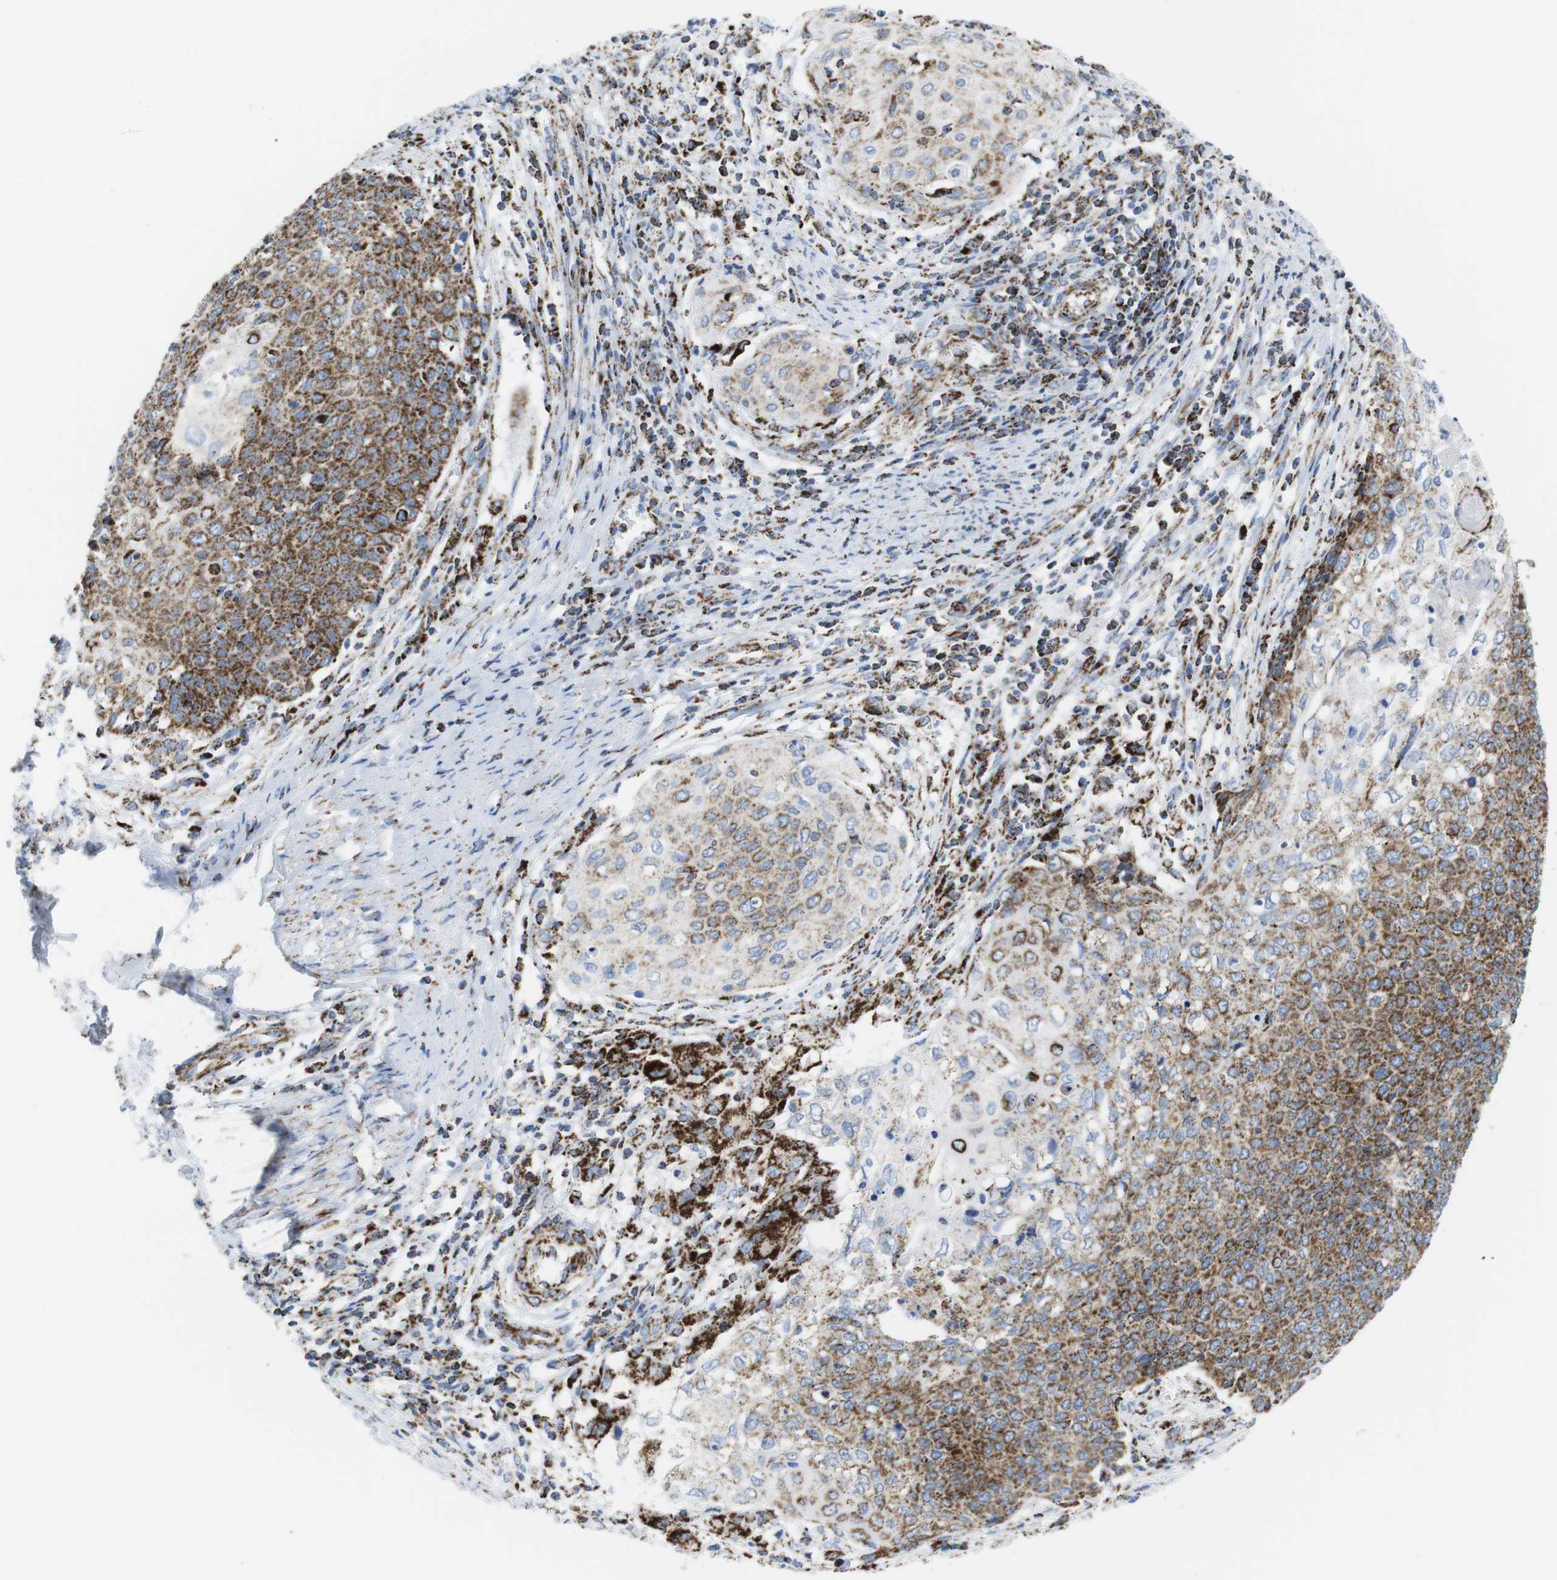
{"staining": {"intensity": "moderate", "quantity": "25%-75%", "location": "cytoplasmic/membranous"}, "tissue": "cervical cancer", "cell_type": "Tumor cells", "image_type": "cancer", "snomed": [{"axis": "morphology", "description": "Squamous cell carcinoma, NOS"}, {"axis": "topography", "description": "Cervix"}], "caption": "An IHC image of tumor tissue is shown. Protein staining in brown shows moderate cytoplasmic/membranous positivity in cervical squamous cell carcinoma within tumor cells.", "gene": "ATP5PO", "patient": {"sex": "female", "age": 39}}